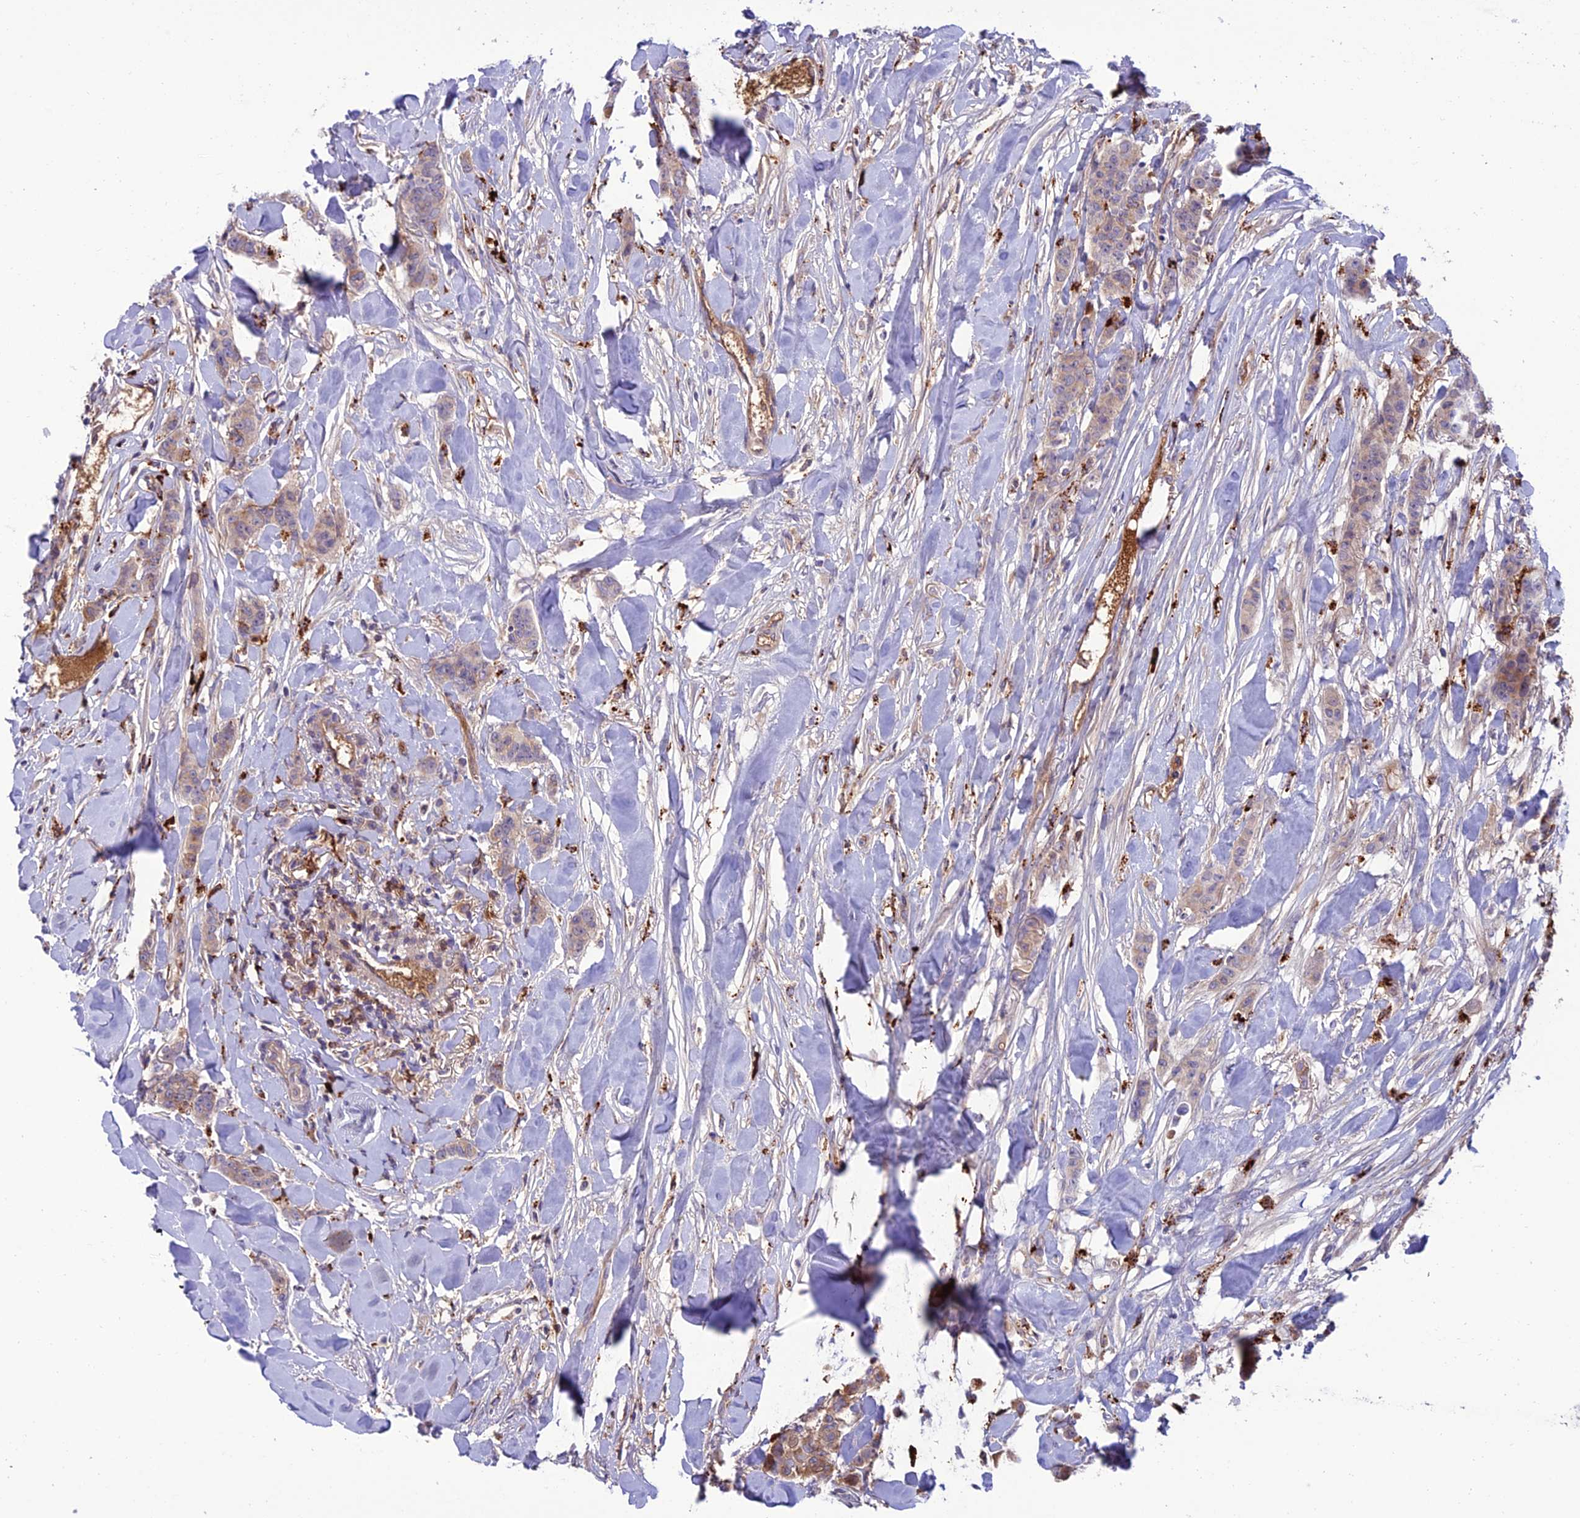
{"staining": {"intensity": "weak", "quantity": "<25%", "location": "cytoplasmic/membranous"}, "tissue": "breast cancer", "cell_type": "Tumor cells", "image_type": "cancer", "snomed": [{"axis": "morphology", "description": "Duct carcinoma"}, {"axis": "topography", "description": "Breast"}], "caption": "A high-resolution image shows IHC staining of breast cancer (invasive ductal carcinoma), which exhibits no significant expression in tumor cells.", "gene": "ARHGEF18", "patient": {"sex": "female", "age": 40}}